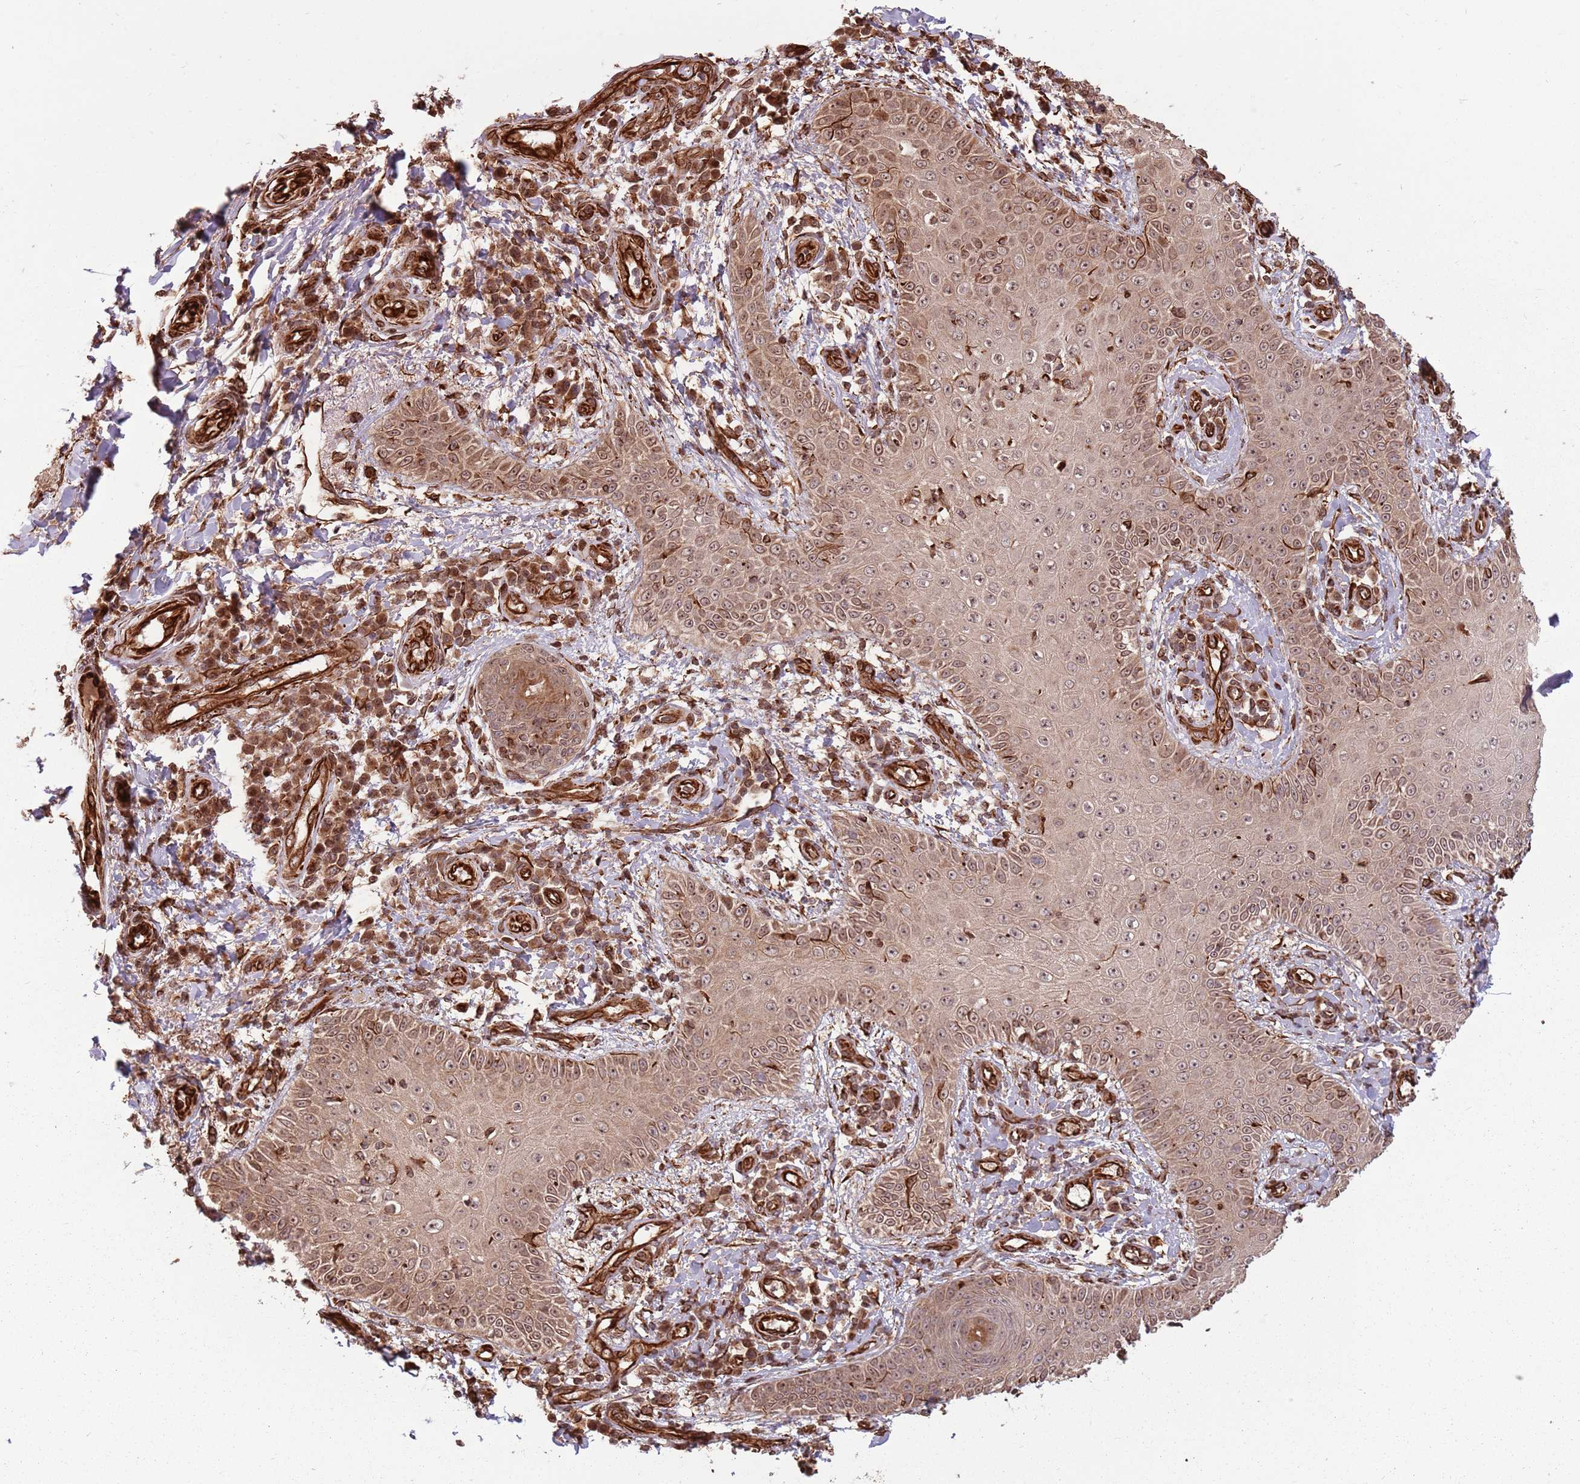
{"staining": {"intensity": "moderate", "quantity": ">75%", "location": "cytoplasmic/membranous,nuclear"}, "tissue": "skin cancer", "cell_type": "Tumor cells", "image_type": "cancer", "snomed": [{"axis": "morphology", "description": "Squamous cell carcinoma, NOS"}, {"axis": "topography", "description": "Skin"}], "caption": "Immunohistochemical staining of human skin squamous cell carcinoma demonstrates medium levels of moderate cytoplasmic/membranous and nuclear protein positivity in approximately >75% of tumor cells.", "gene": "ADAMTS3", "patient": {"sex": "male", "age": 70}}